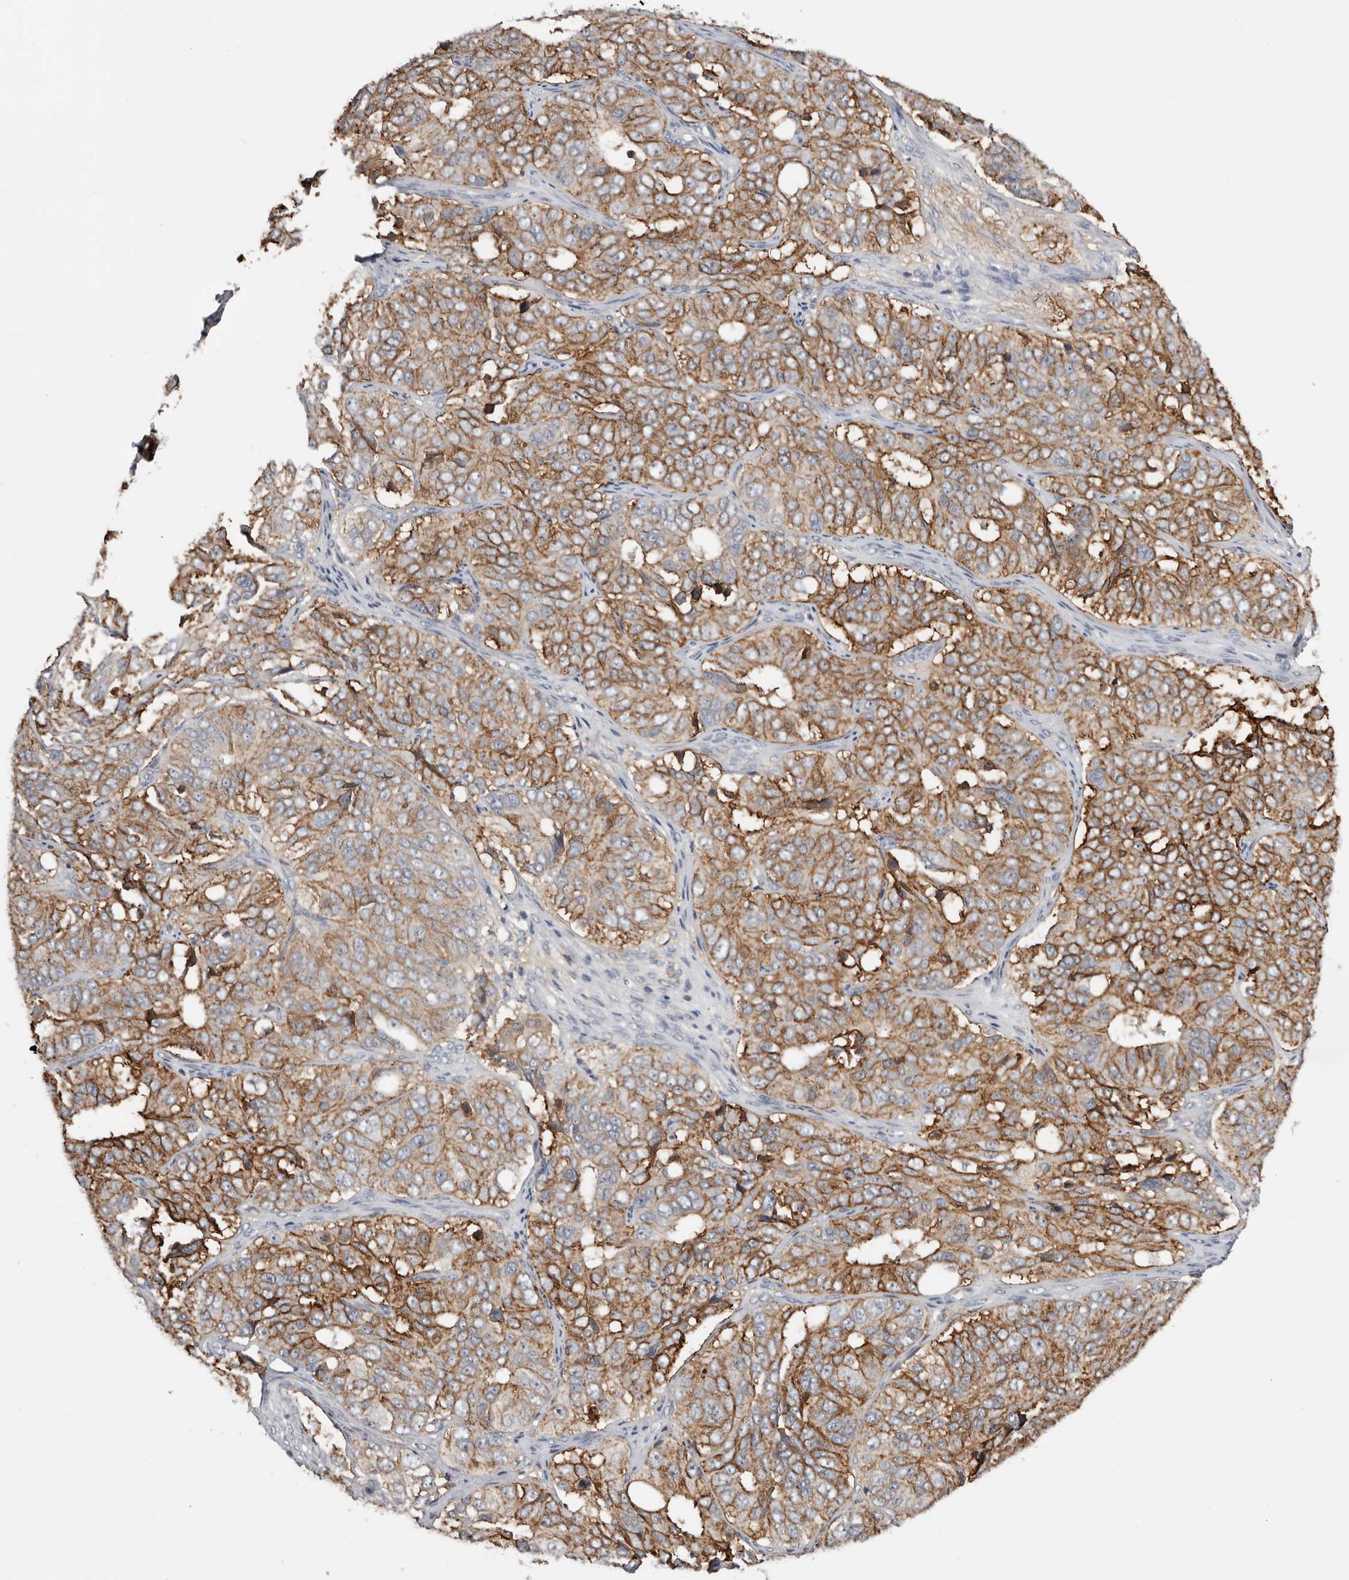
{"staining": {"intensity": "moderate", "quantity": ">75%", "location": "cytoplasmic/membranous"}, "tissue": "ovarian cancer", "cell_type": "Tumor cells", "image_type": "cancer", "snomed": [{"axis": "morphology", "description": "Carcinoma, endometroid"}, {"axis": "topography", "description": "Ovary"}], "caption": "Brown immunohistochemical staining in human ovarian cancer exhibits moderate cytoplasmic/membranous positivity in approximately >75% of tumor cells.", "gene": "MSRB2", "patient": {"sex": "female", "age": 51}}